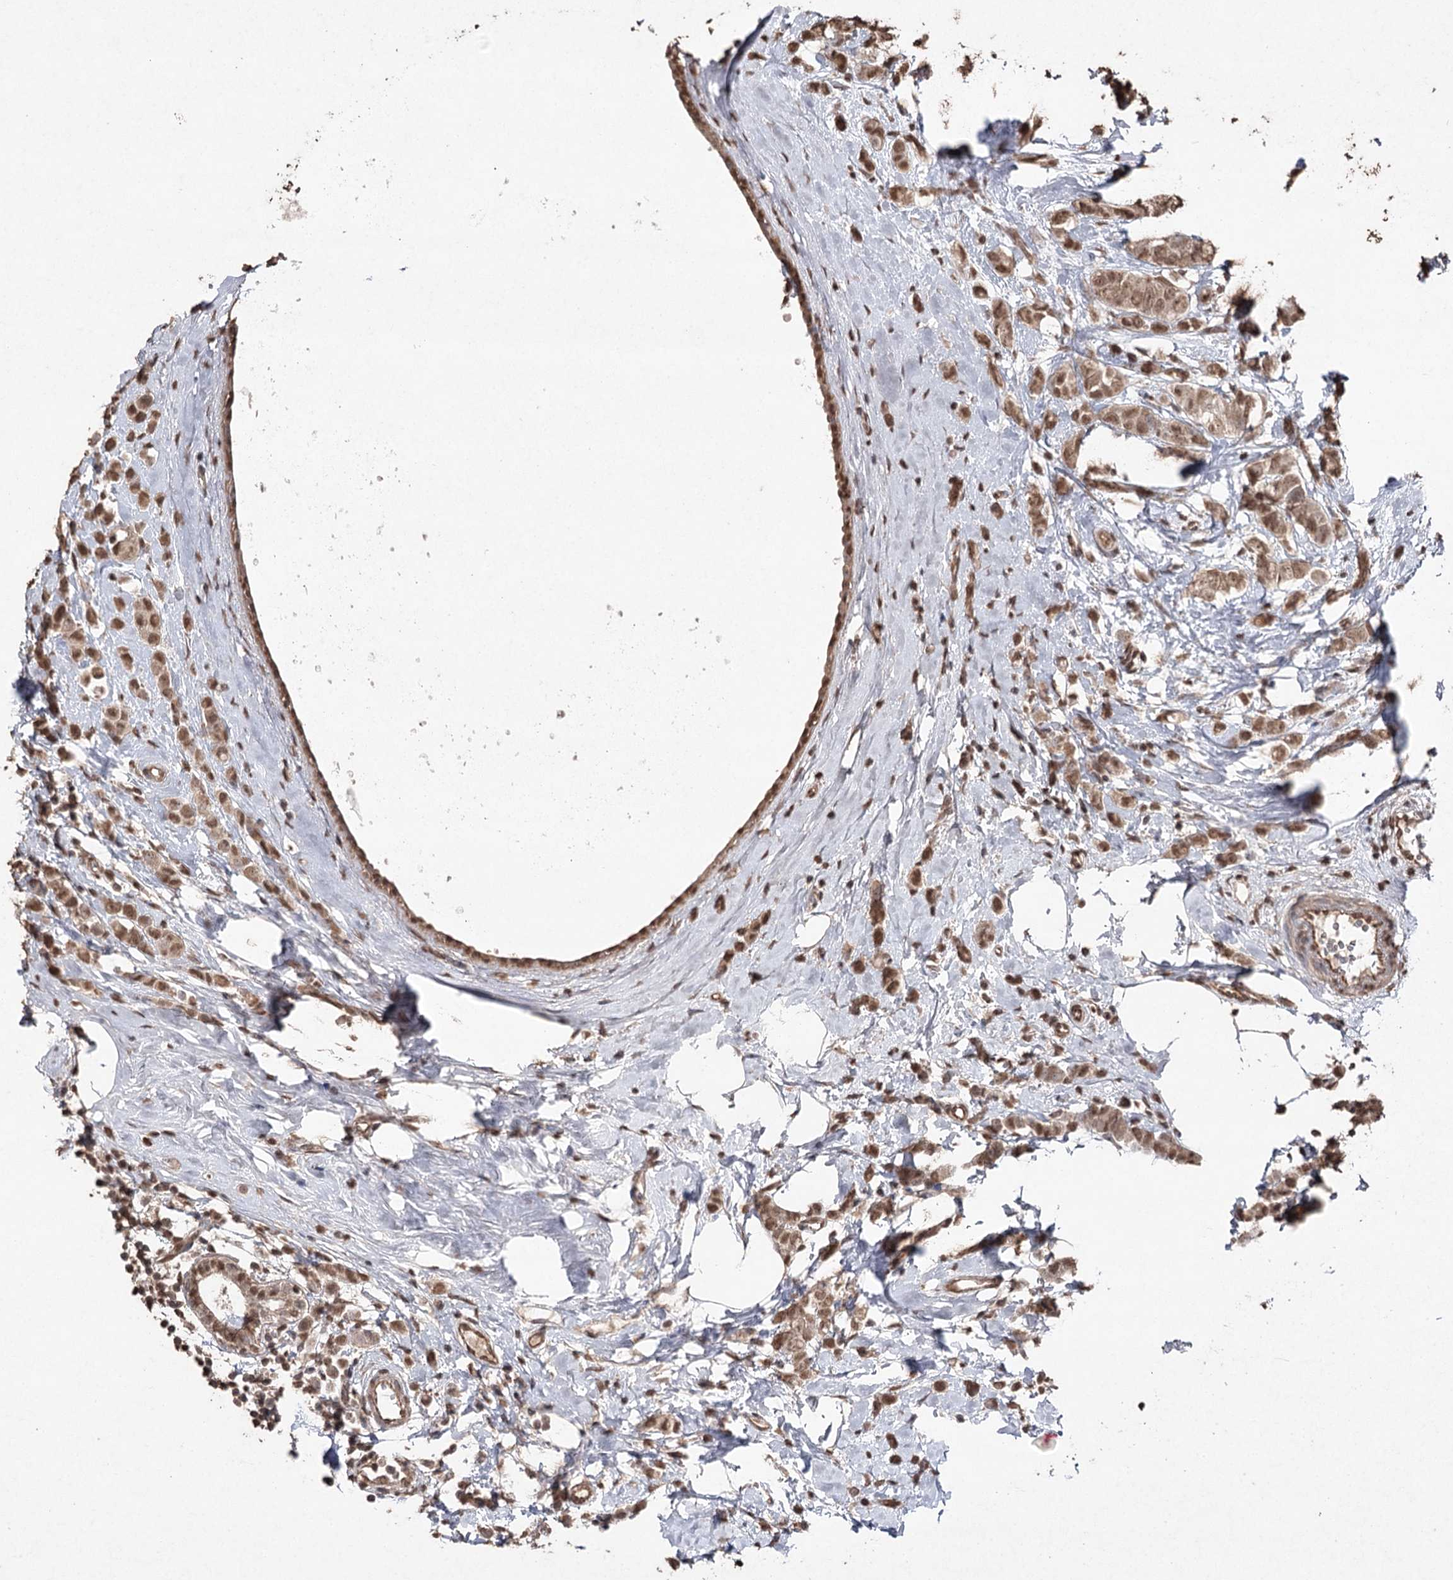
{"staining": {"intensity": "moderate", "quantity": ">75%", "location": "cytoplasmic/membranous,nuclear"}, "tissue": "breast cancer", "cell_type": "Tumor cells", "image_type": "cancer", "snomed": [{"axis": "morphology", "description": "Lobular carcinoma"}, {"axis": "topography", "description": "Breast"}], "caption": "About >75% of tumor cells in human breast cancer (lobular carcinoma) show moderate cytoplasmic/membranous and nuclear protein positivity as visualized by brown immunohistochemical staining.", "gene": "ATG14", "patient": {"sex": "female", "age": 47}}